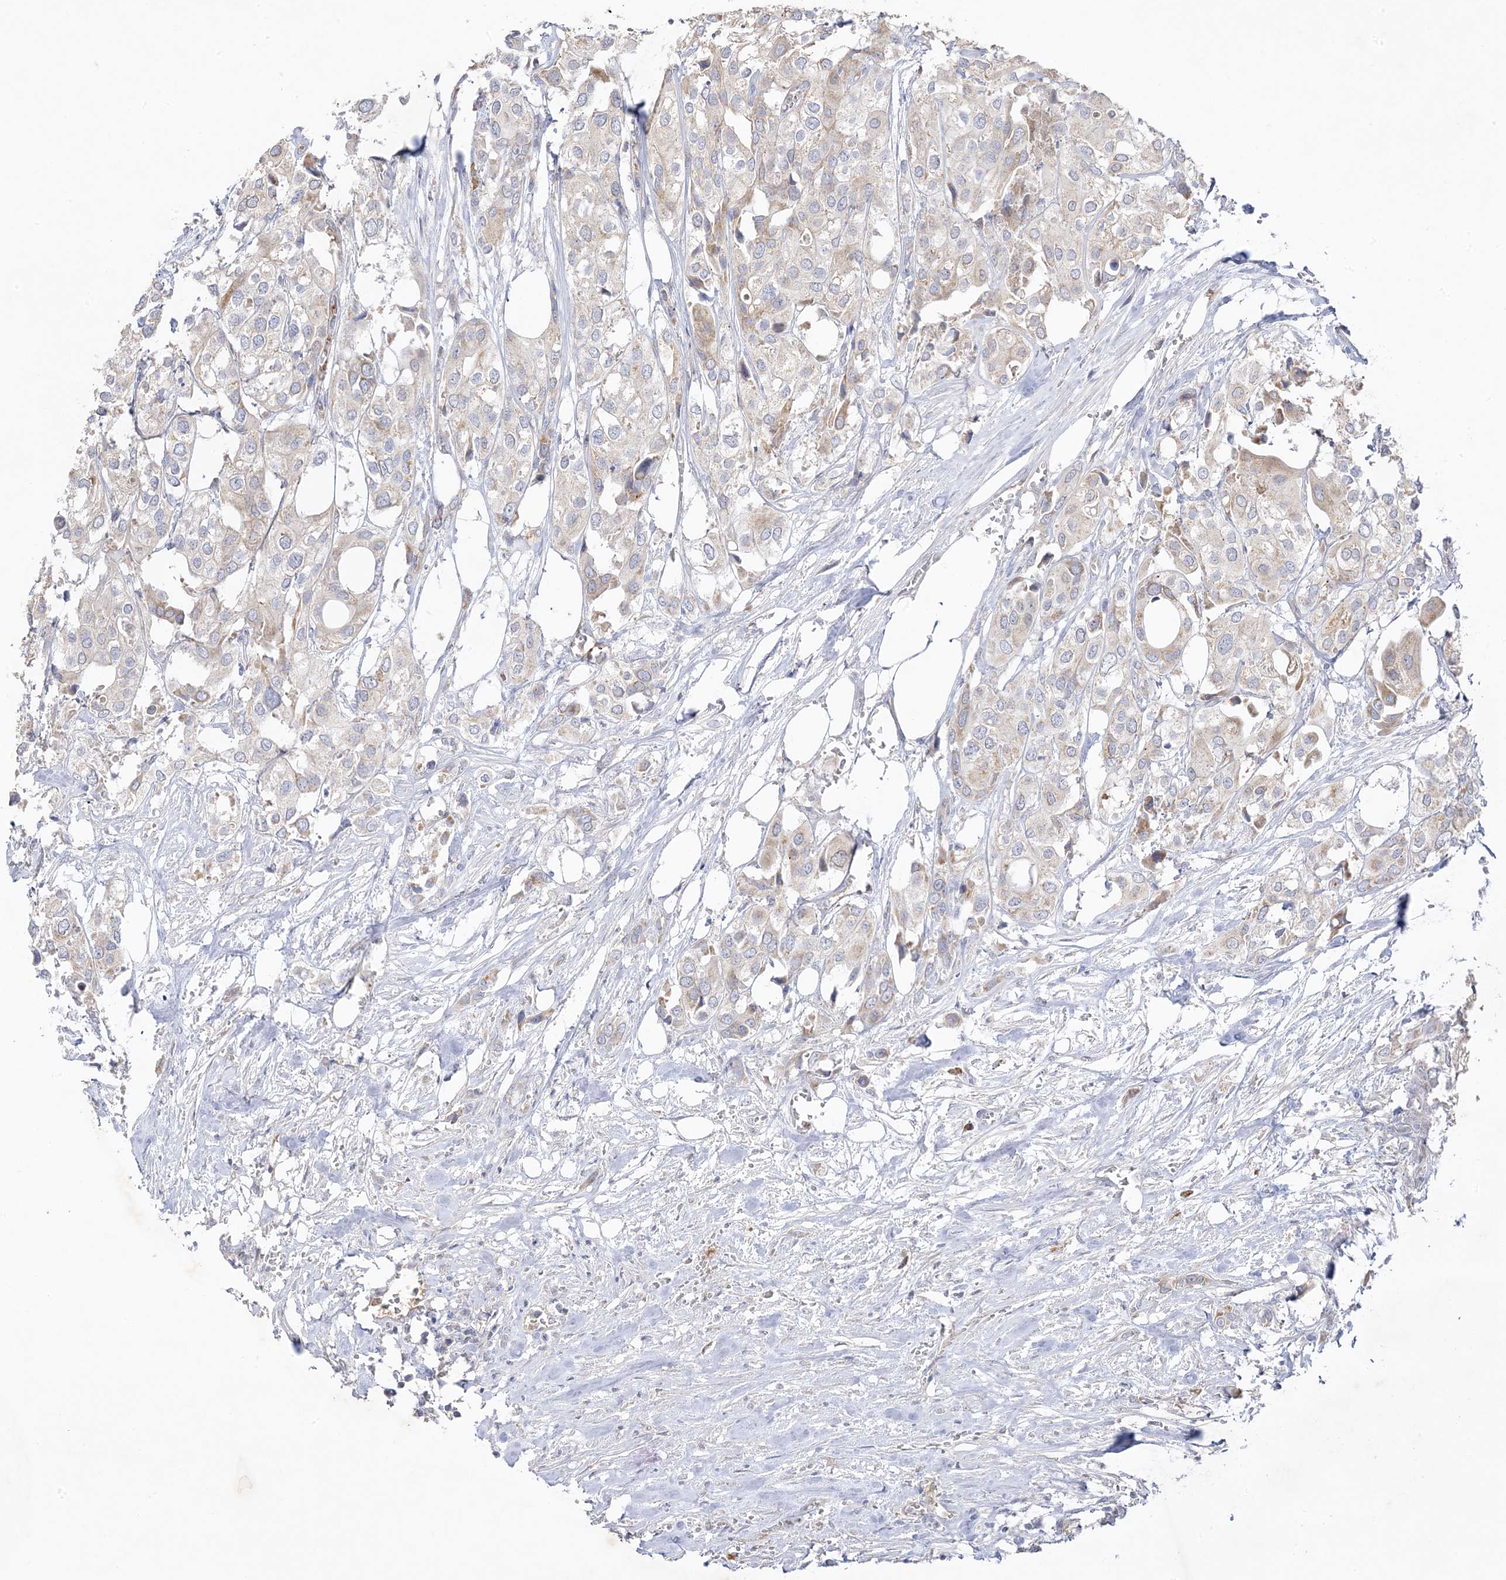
{"staining": {"intensity": "weak", "quantity": "25%-75%", "location": "cytoplasmic/membranous"}, "tissue": "urothelial cancer", "cell_type": "Tumor cells", "image_type": "cancer", "snomed": [{"axis": "morphology", "description": "Urothelial carcinoma, High grade"}, {"axis": "topography", "description": "Urinary bladder"}], "caption": "Tumor cells show weak cytoplasmic/membranous expression in about 25%-75% of cells in urothelial cancer. The staining was performed using DAB (3,3'-diaminobenzidine), with brown indicating positive protein expression. Nuclei are stained blue with hematoxylin.", "gene": "TRANK1", "patient": {"sex": "male", "age": 64}}